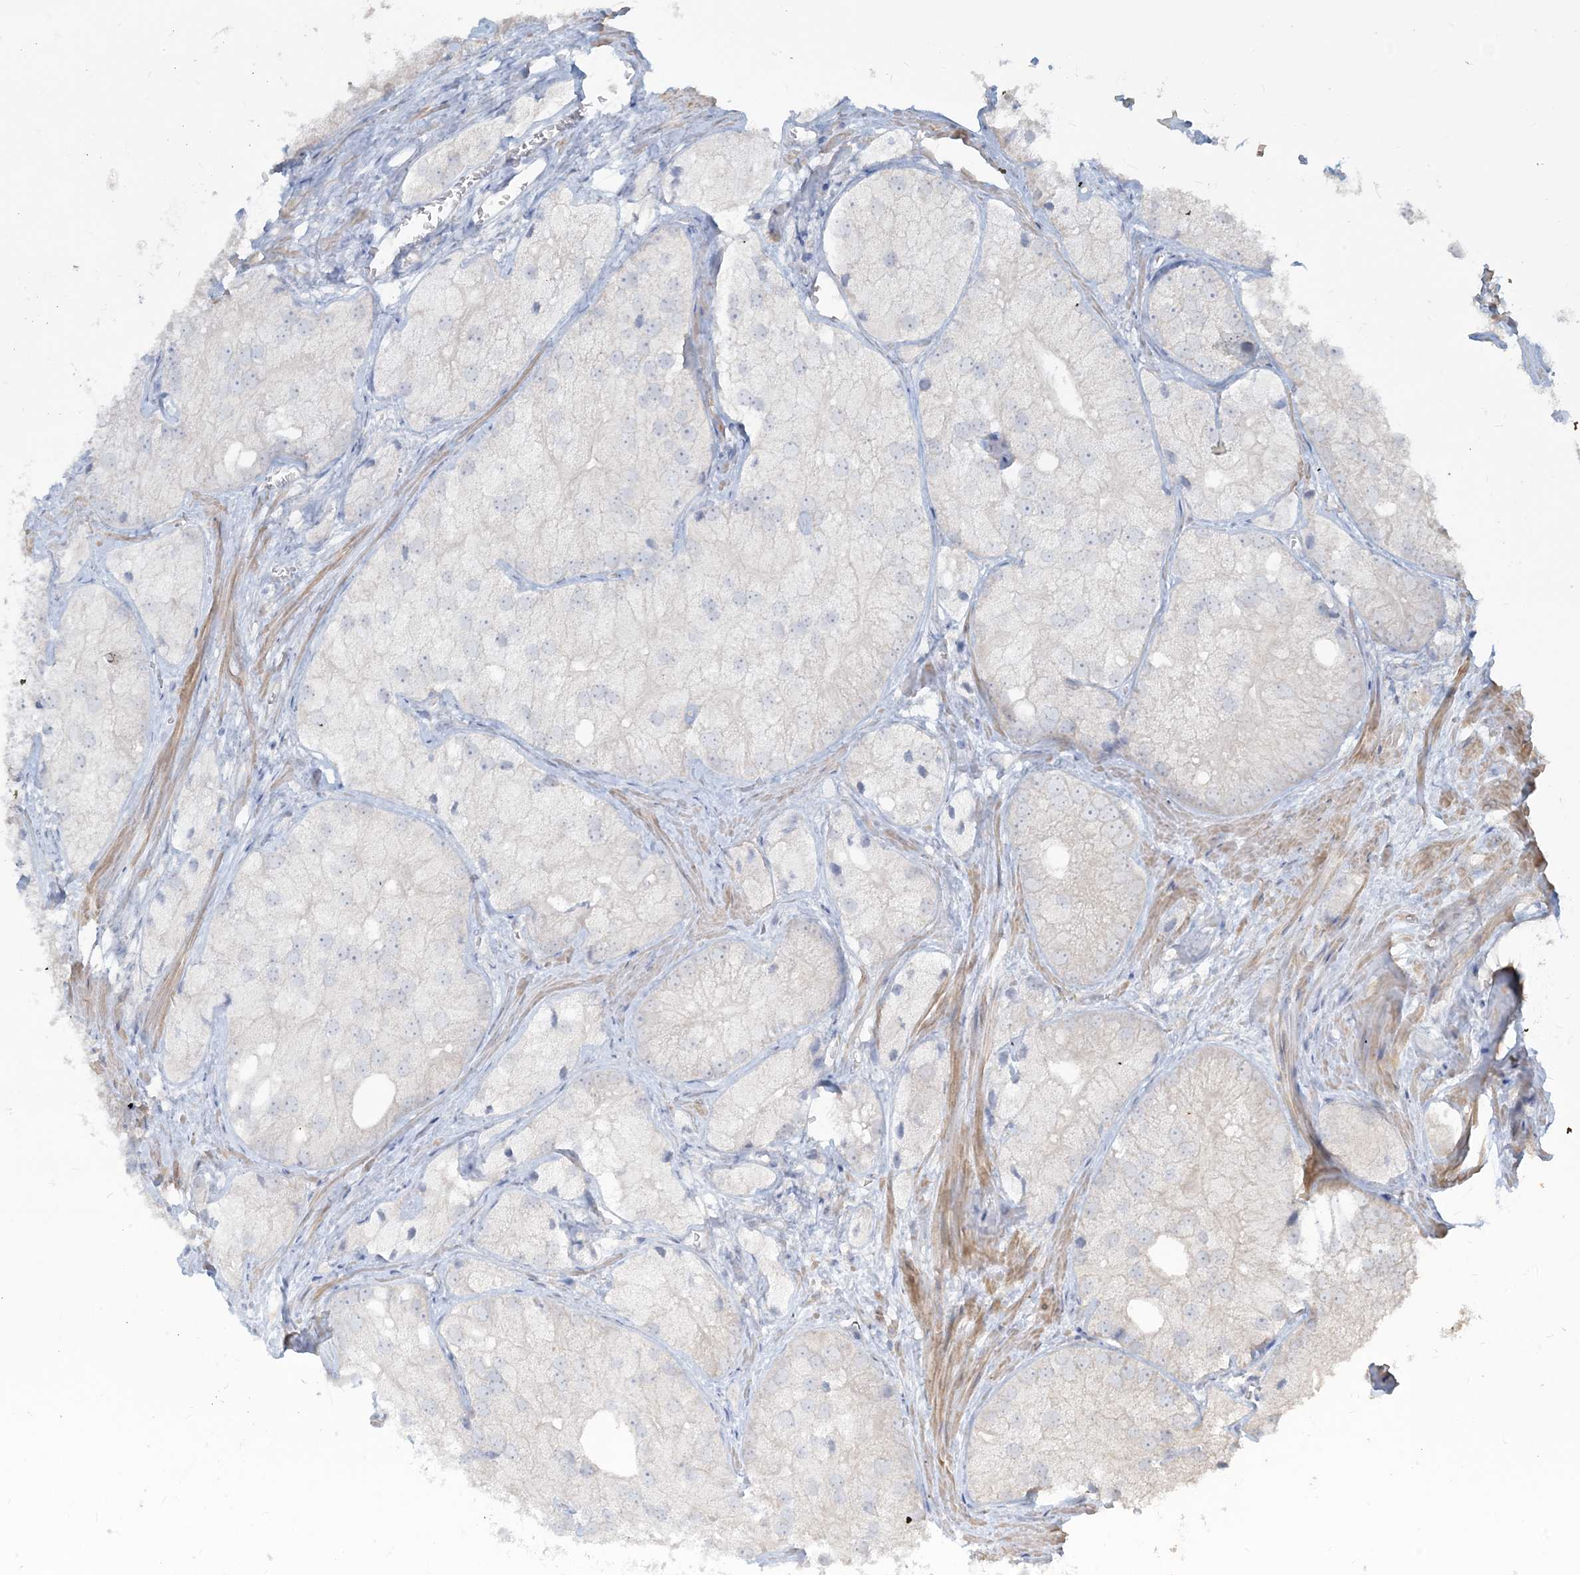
{"staining": {"intensity": "negative", "quantity": "none", "location": "none"}, "tissue": "prostate cancer", "cell_type": "Tumor cells", "image_type": "cancer", "snomed": [{"axis": "morphology", "description": "Adenocarcinoma, Low grade"}, {"axis": "topography", "description": "Prostate"}], "caption": "The IHC micrograph has no significant positivity in tumor cells of low-grade adenocarcinoma (prostate) tissue.", "gene": "NPHS2", "patient": {"sex": "male", "age": 69}}